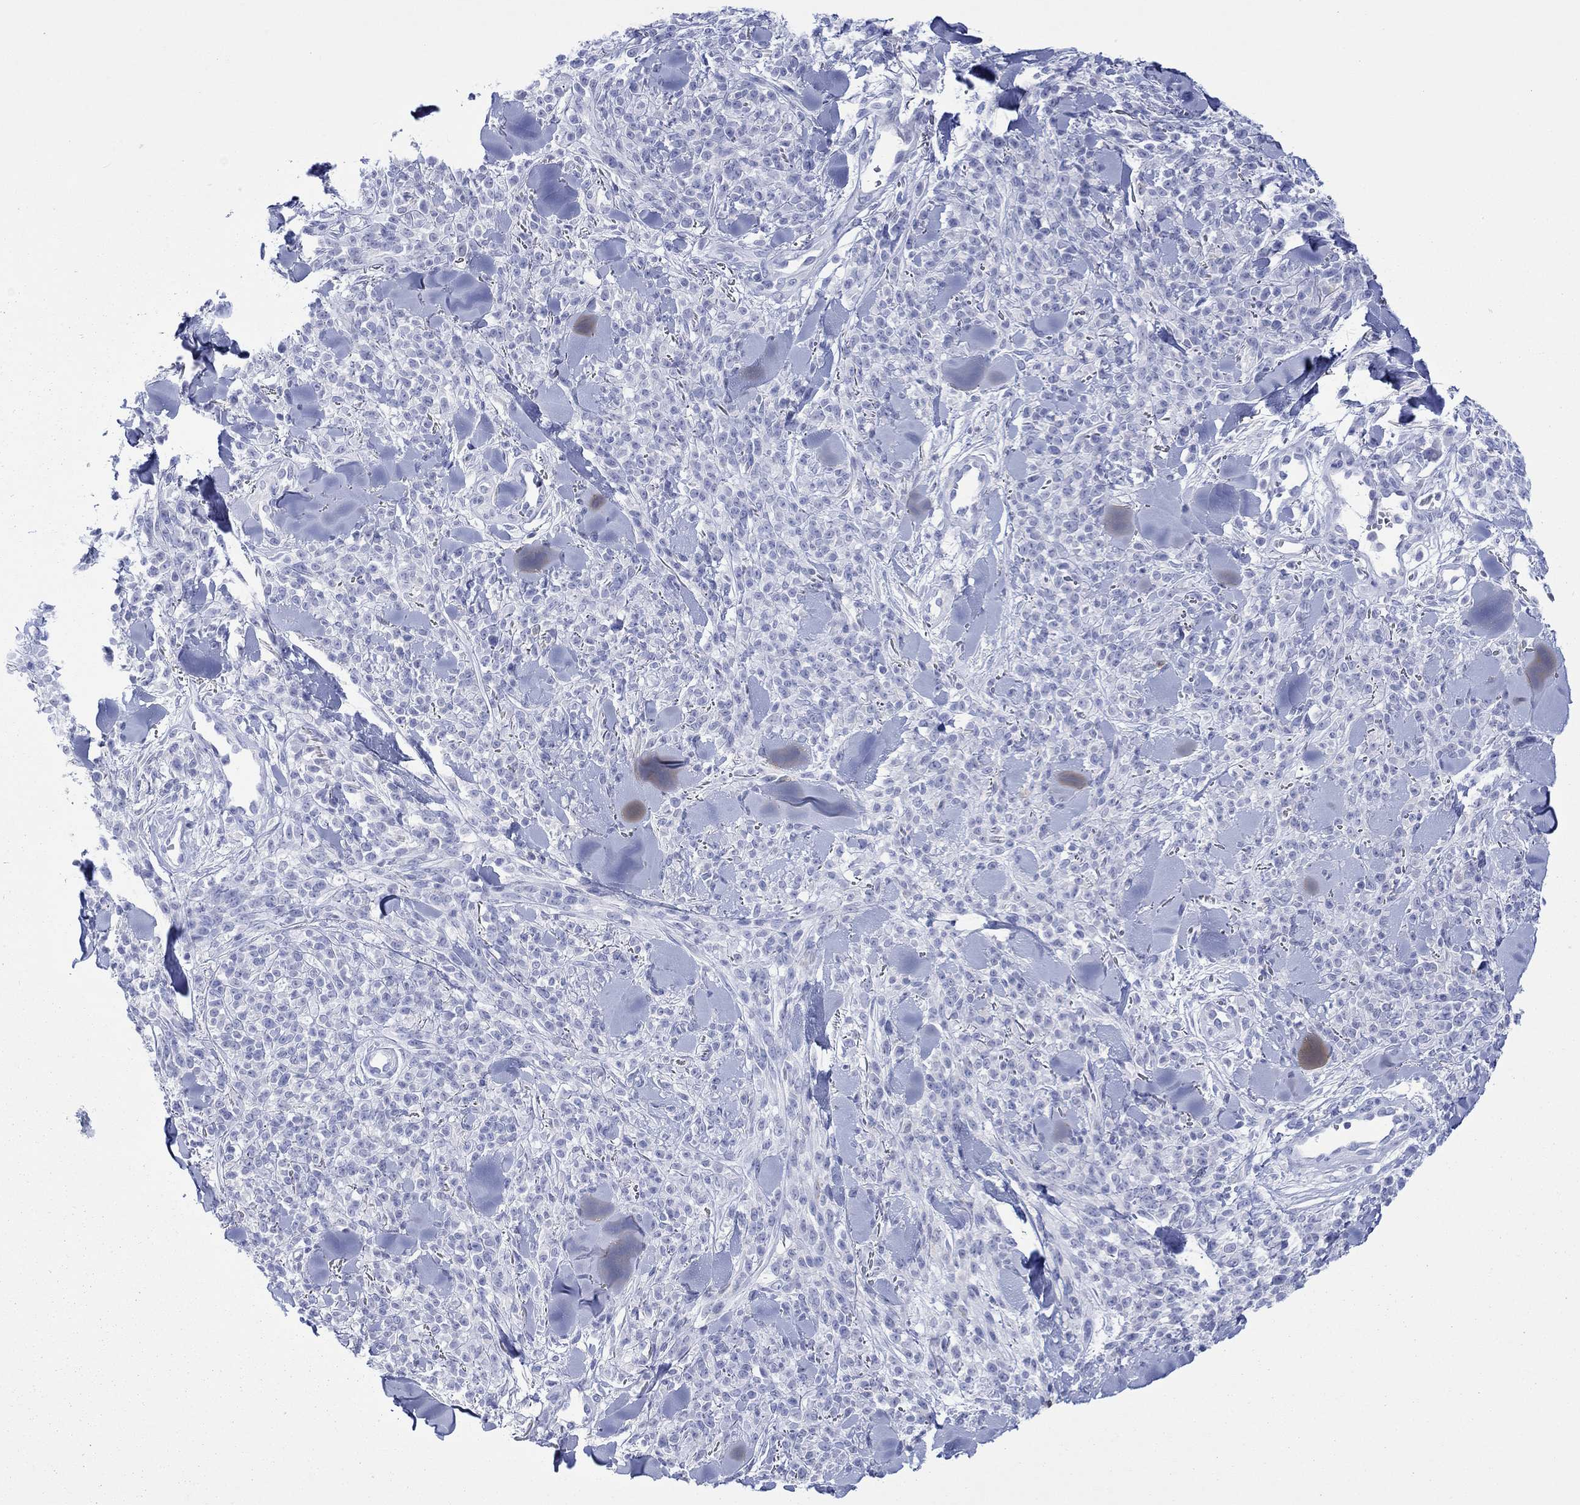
{"staining": {"intensity": "negative", "quantity": "none", "location": "none"}, "tissue": "melanoma", "cell_type": "Tumor cells", "image_type": "cancer", "snomed": [{"axis": "morphology", "description": "Malignant melanoma, NOS"}, {"axis": "topography", "description": "Skin"}, {"axis": "topography", "description": "Skin of trunk"}], "caption": "Human melanoma stained for a protein using immunohistochemistry exhibits no expression in tumor cells.", "gene": "MLANA", "patient": {"sex": "male", "age": 74}}